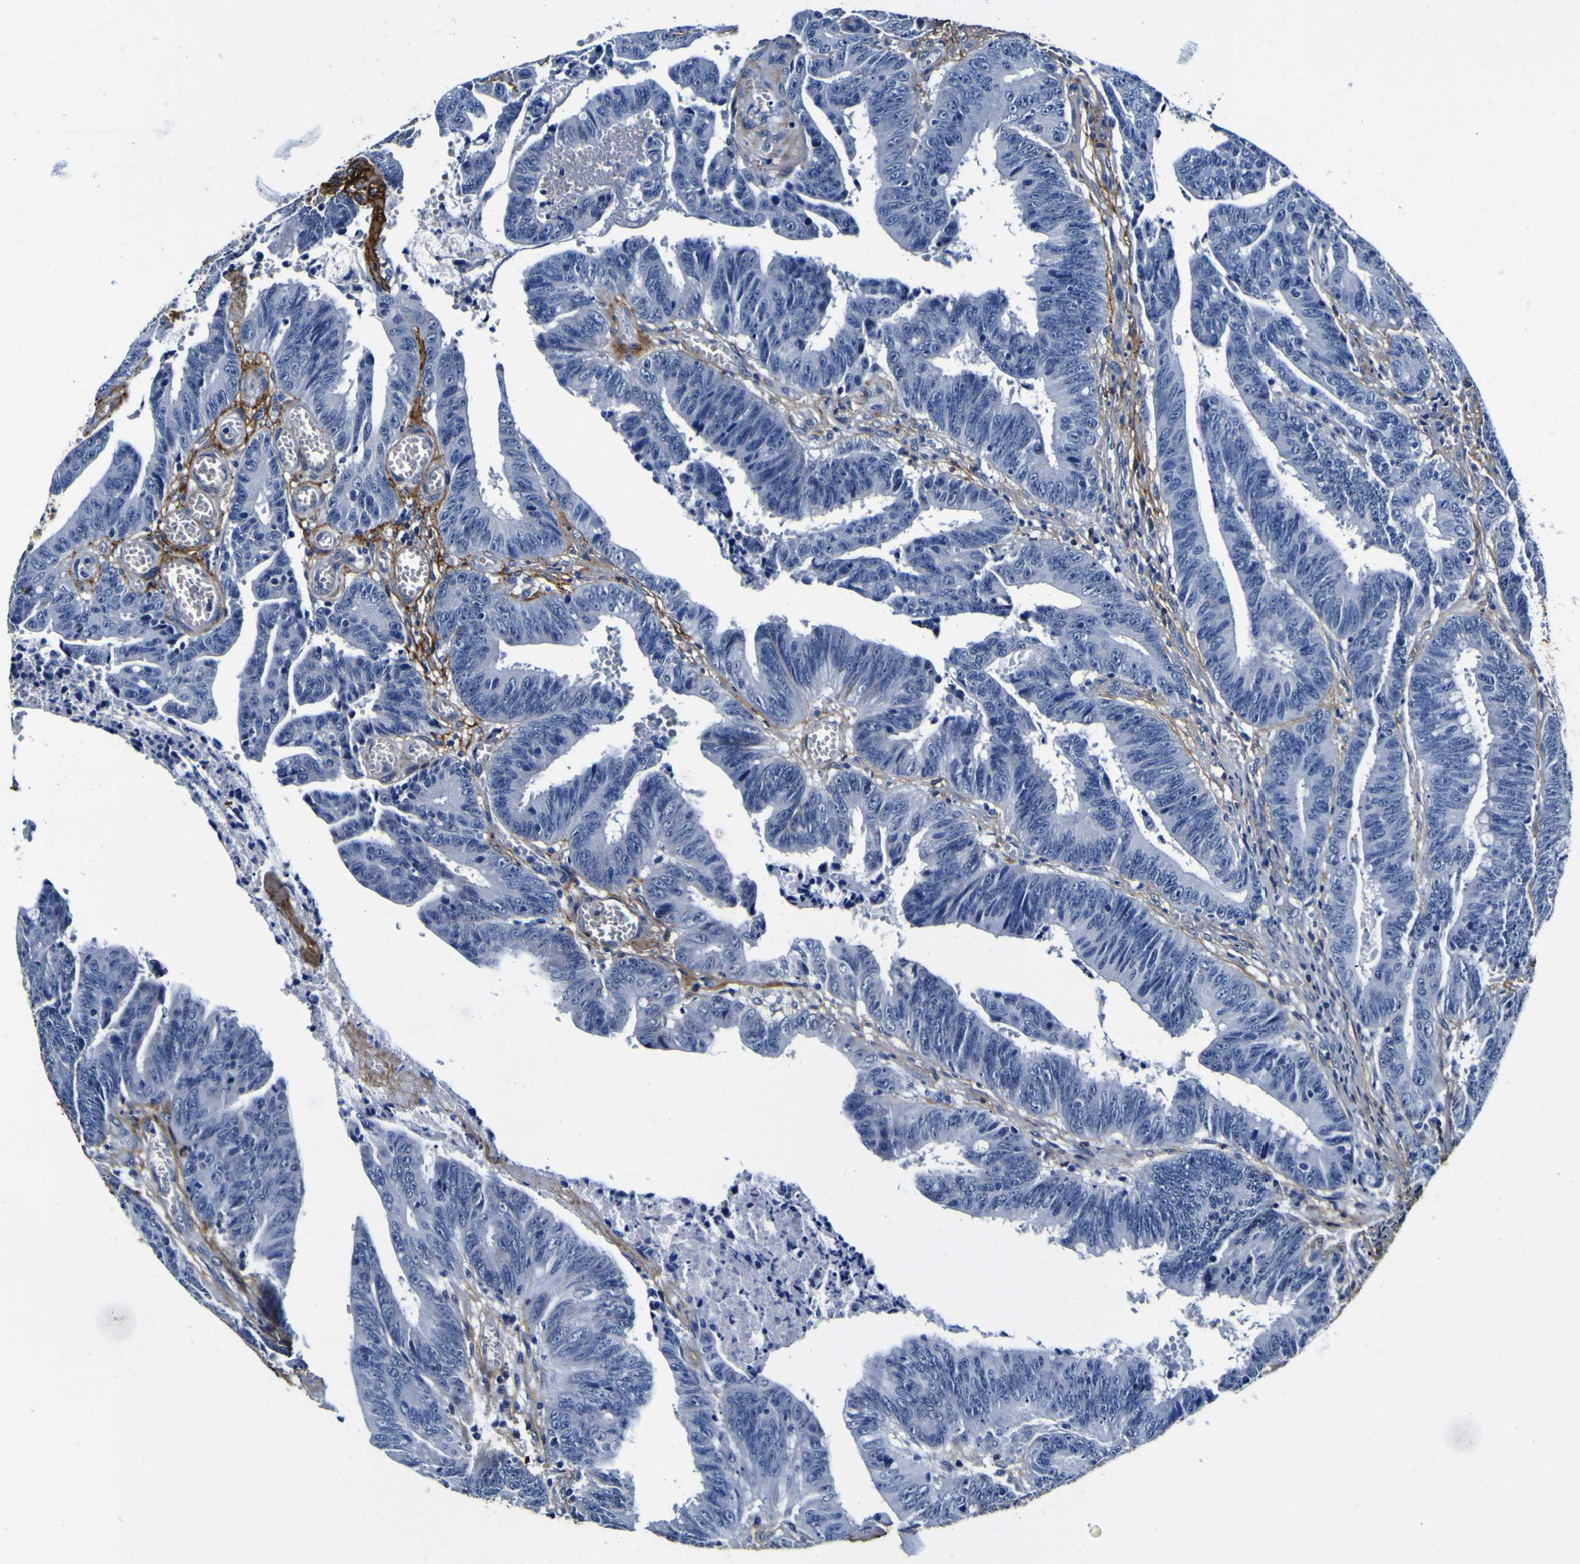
{"staining": {"intensity": "negative", "quantity": "none", "location": "none"}, "tissue": "colorectal cancer", "cell_type": "Tumor cells", "image_type": "cancer", "snomed": [{"axis": "morphology", "description": "Adenocarcinoma, NOS"}, {"axis": "topography", "description": "Colon"}], "caption": "Adenocarcinoma (colorectal) was stained to show a protein in brown. There is no significant expression in tumor cells.", "gene": "POSTN", "patient": {"sex": "male", "age": 45}}